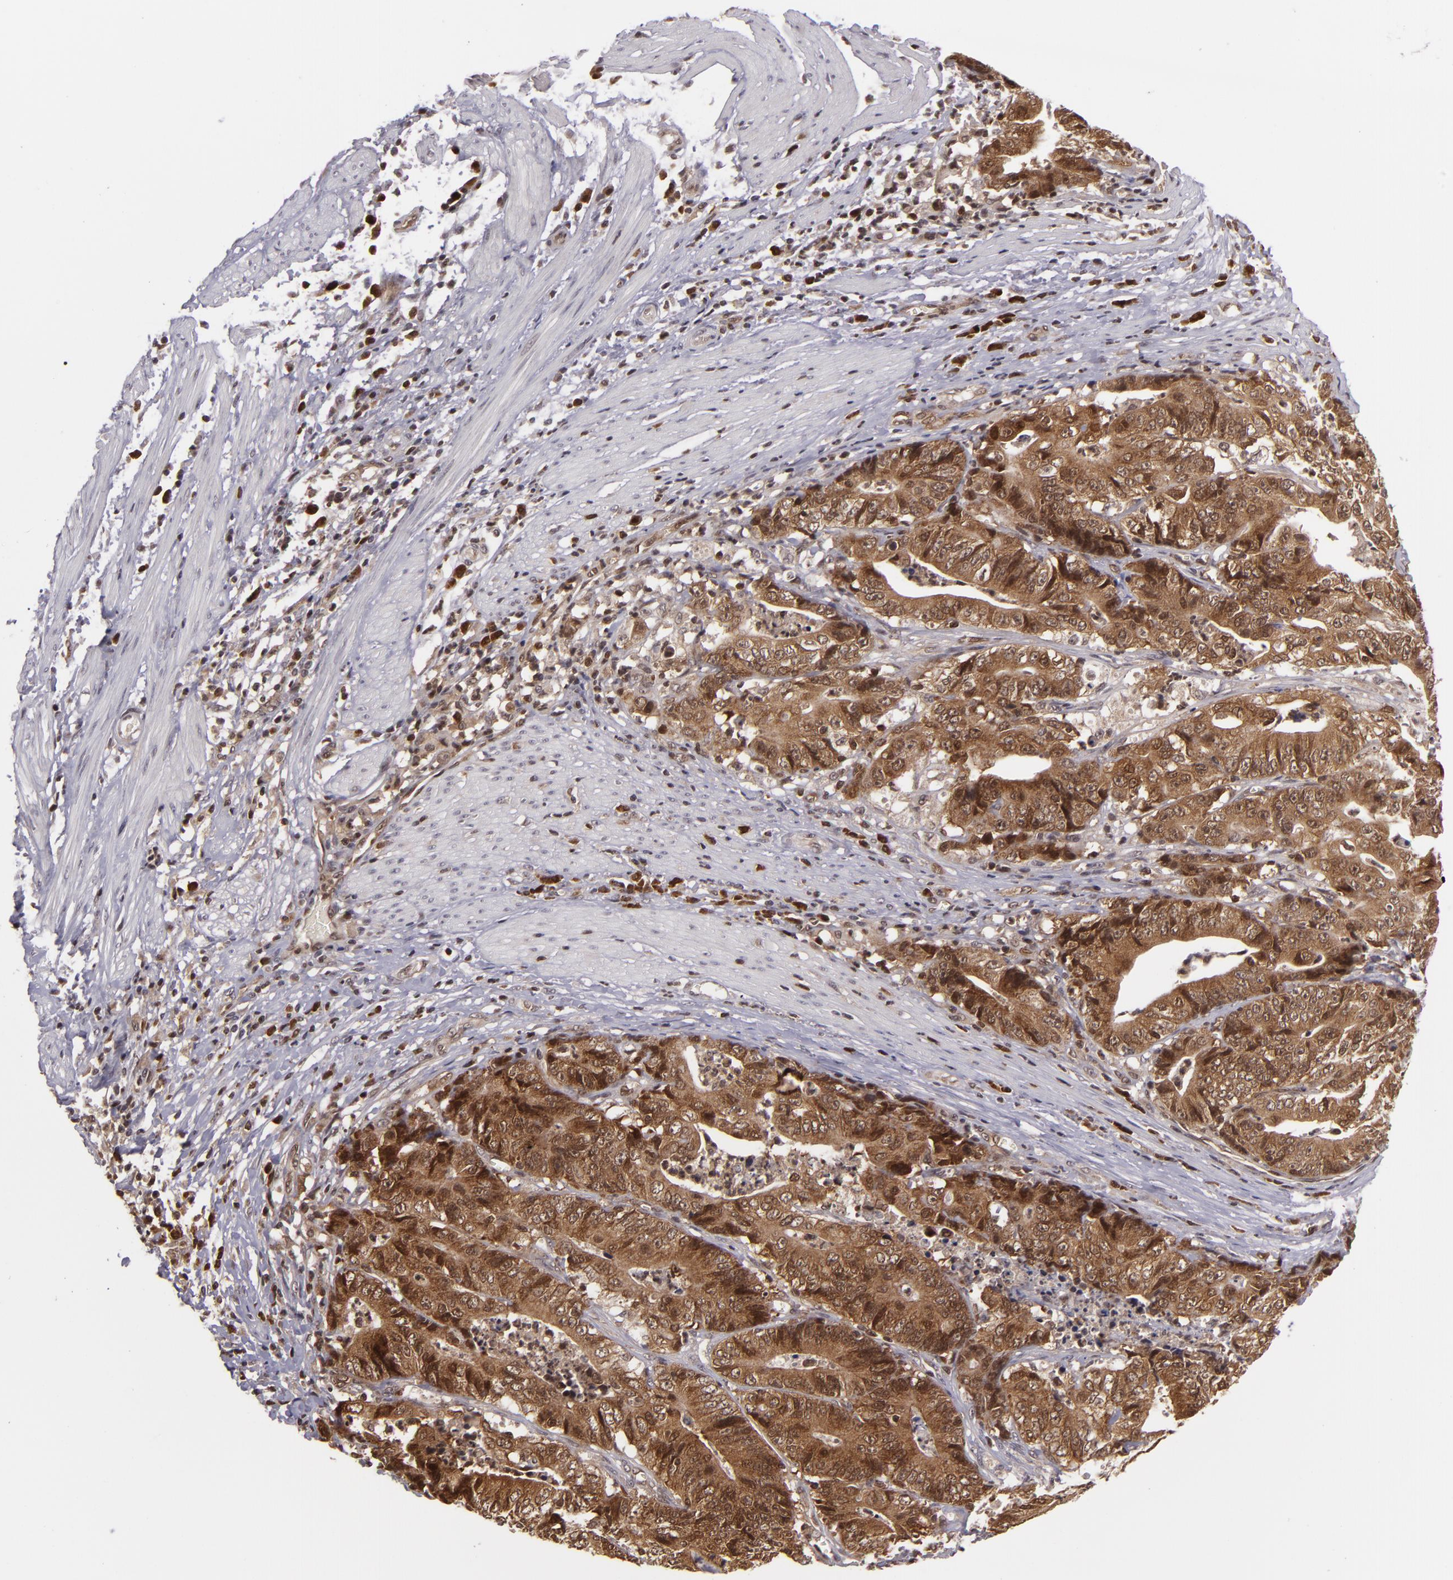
{"staining": {"intensity": "strong", "quantity": "25%-75%", "location": "cytoplasmic/membranous"}, "tissue": "stomach cancer", "cell_type": "Tumor cells", "image_type": "cancer", "snomed": [{"axis": "morphology", "description": "Adenocarcinoma, NOS"}, {"axis": "topography", "description": "Stomach, lower"}], "caption": "The histopathology image shows immunohistochemical staining of stomach cancer. There is strong cytoplasmic/membranous expression is present in about 25%-75% of tumor cells.", "gene": "ZBTB33", "patient": {"sex": "female", "age": 86}}